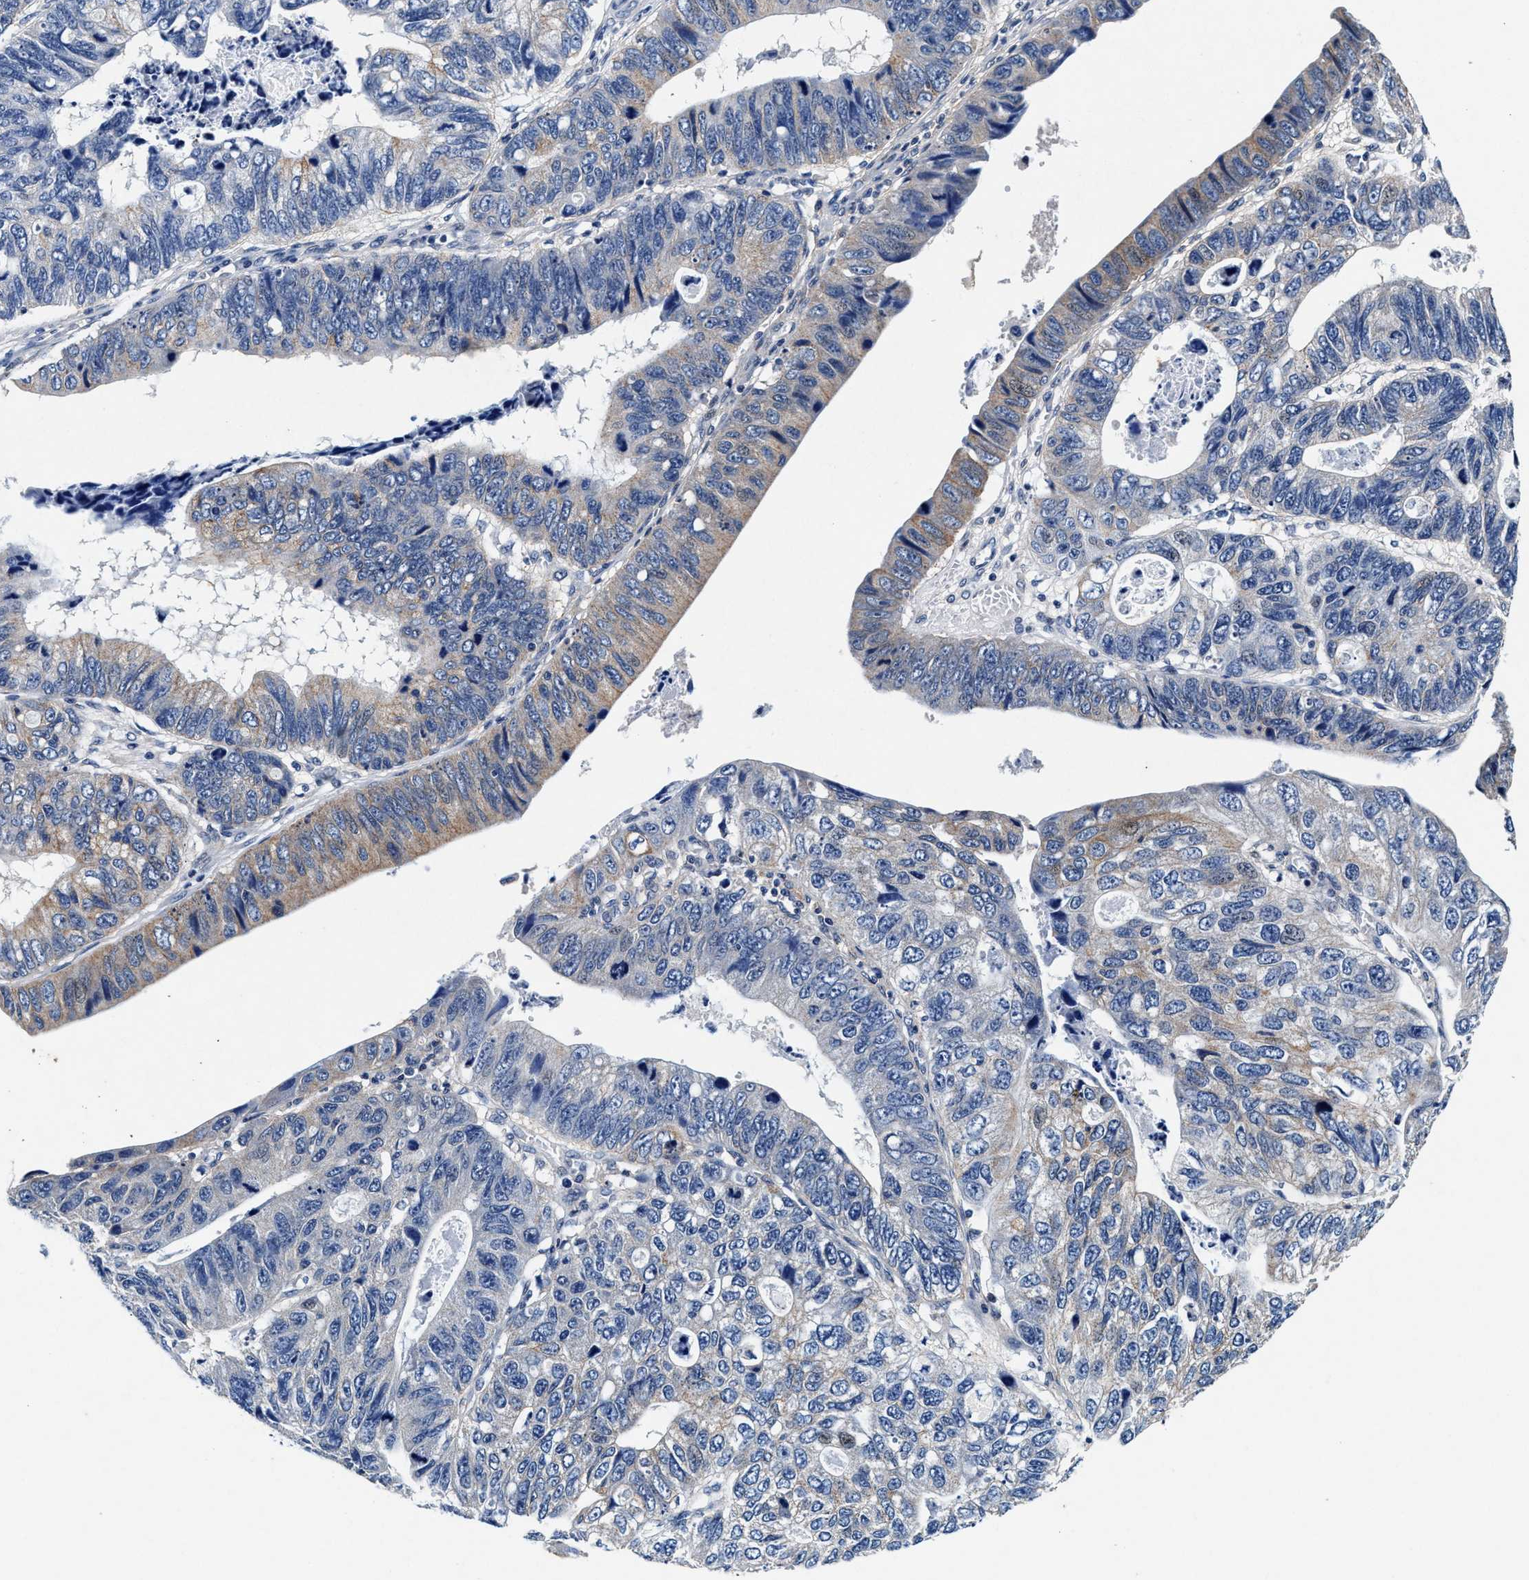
{"staining": {"intensity": "weak", "quantity": "<25%", "location": "cytoplasmic/membranous"}, "tissue": "stomach cancer", "cell_type": "Tumor cells", "image_type": "cancer", "snomed": [{"axis": "morphology", "description": "Adenocarcinoma, NOS"}, {"axis": "topography", "description": "Stomach"}], "caption": "A high-resolution photomicrograph shows immunohistochemistry staining of stomach cancer, which displays no significant staining in tumor cells.", "gene": "SLC8A1", "patient": {"sex": "male", "age": 59}}